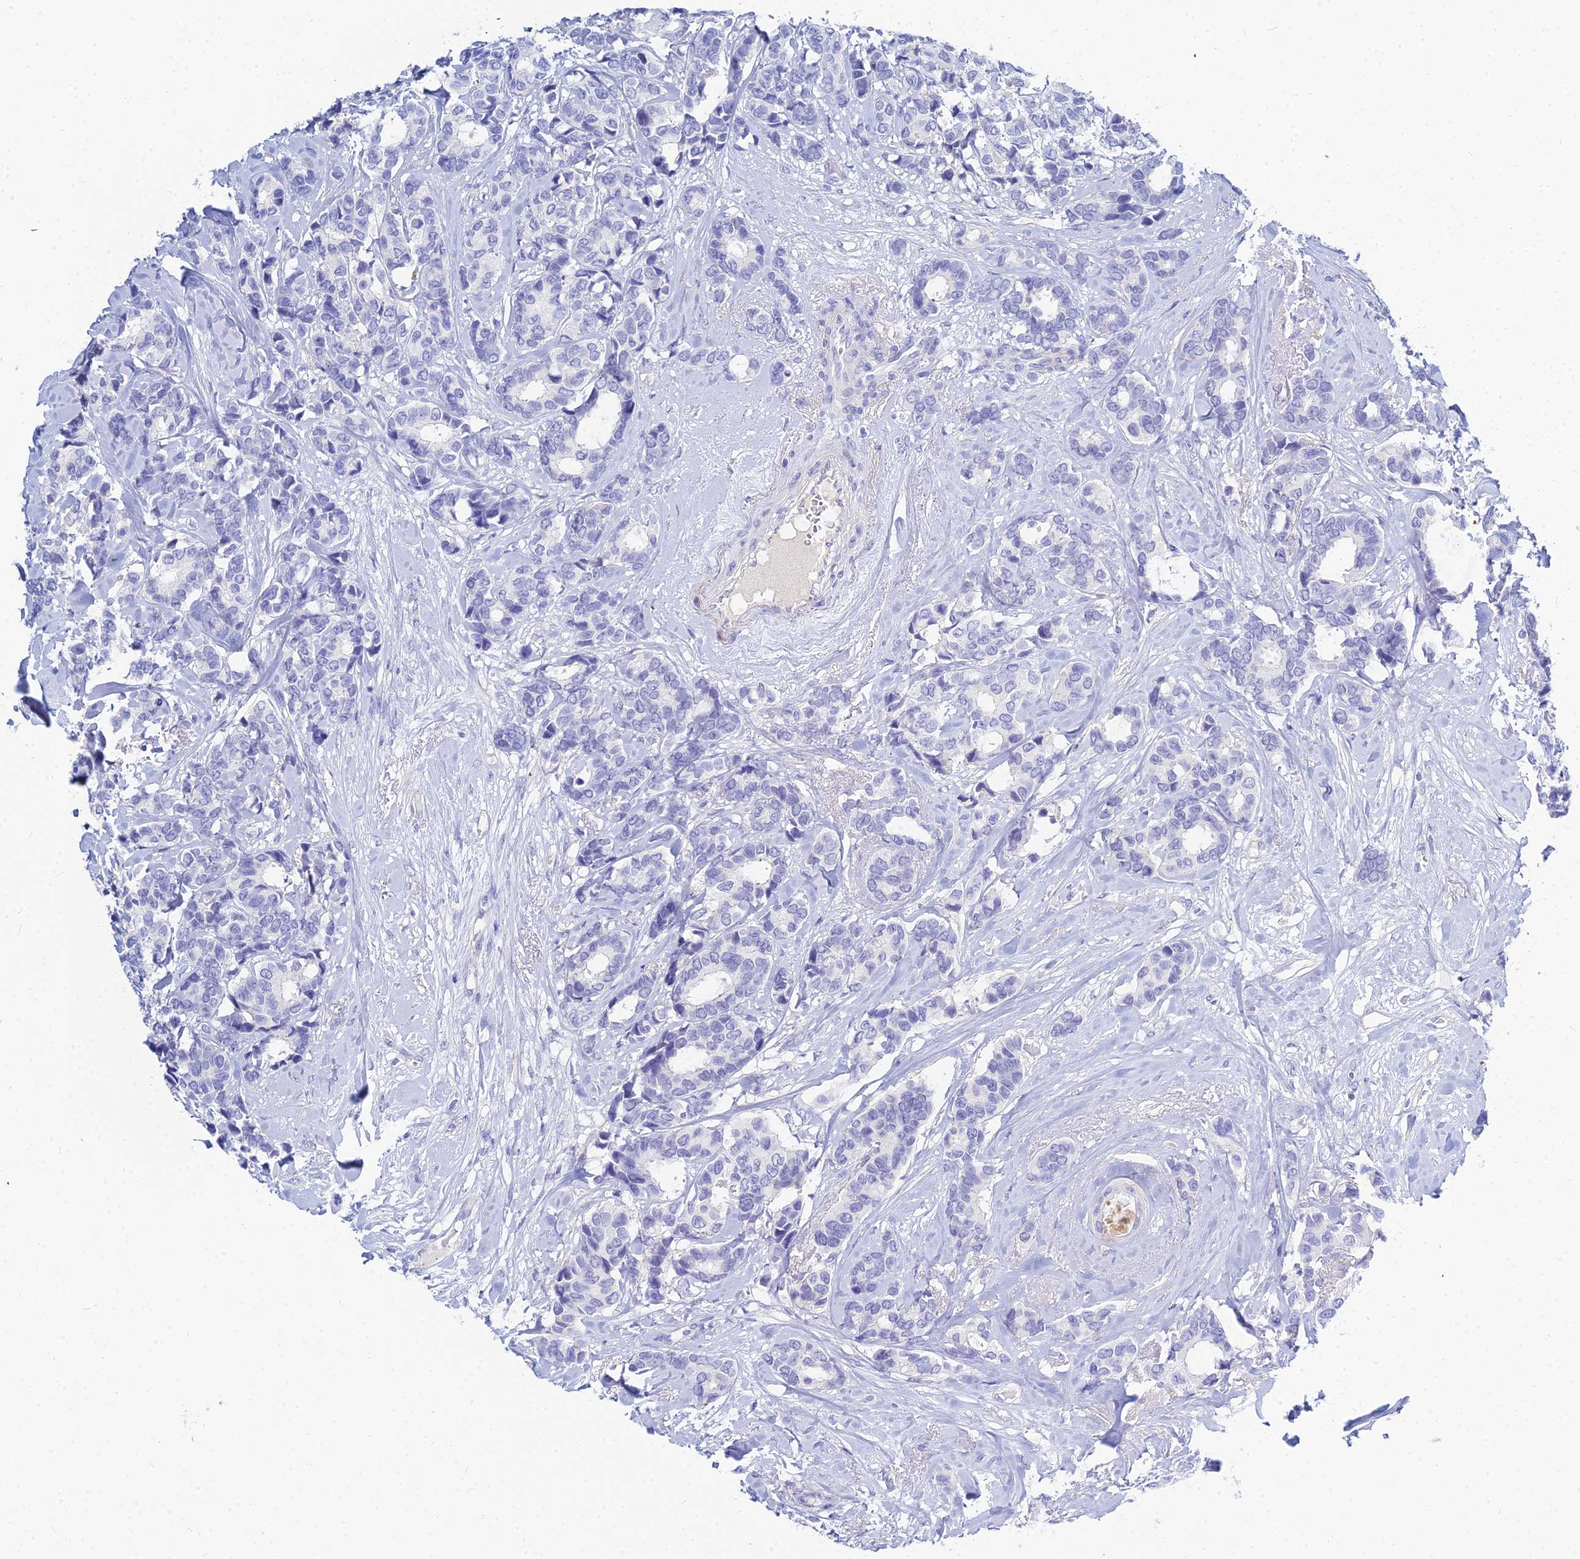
{"staining": {"intensity": "negative", "quantity": "none", "location": "none"}, "tissue": "breast cancer", "cell_type": "Tumor cells", "image_type": "cancer", "snomed": [{"axis": "morphology", "description": "Duct carcinoma"}, {"axis": "topography", "description": "Breast"}], "caption": "Tumor cells are negative for protein expression in human breast cancer.", "gene": "ZNF552", "patient": {"sex": "female", "age": 87}}